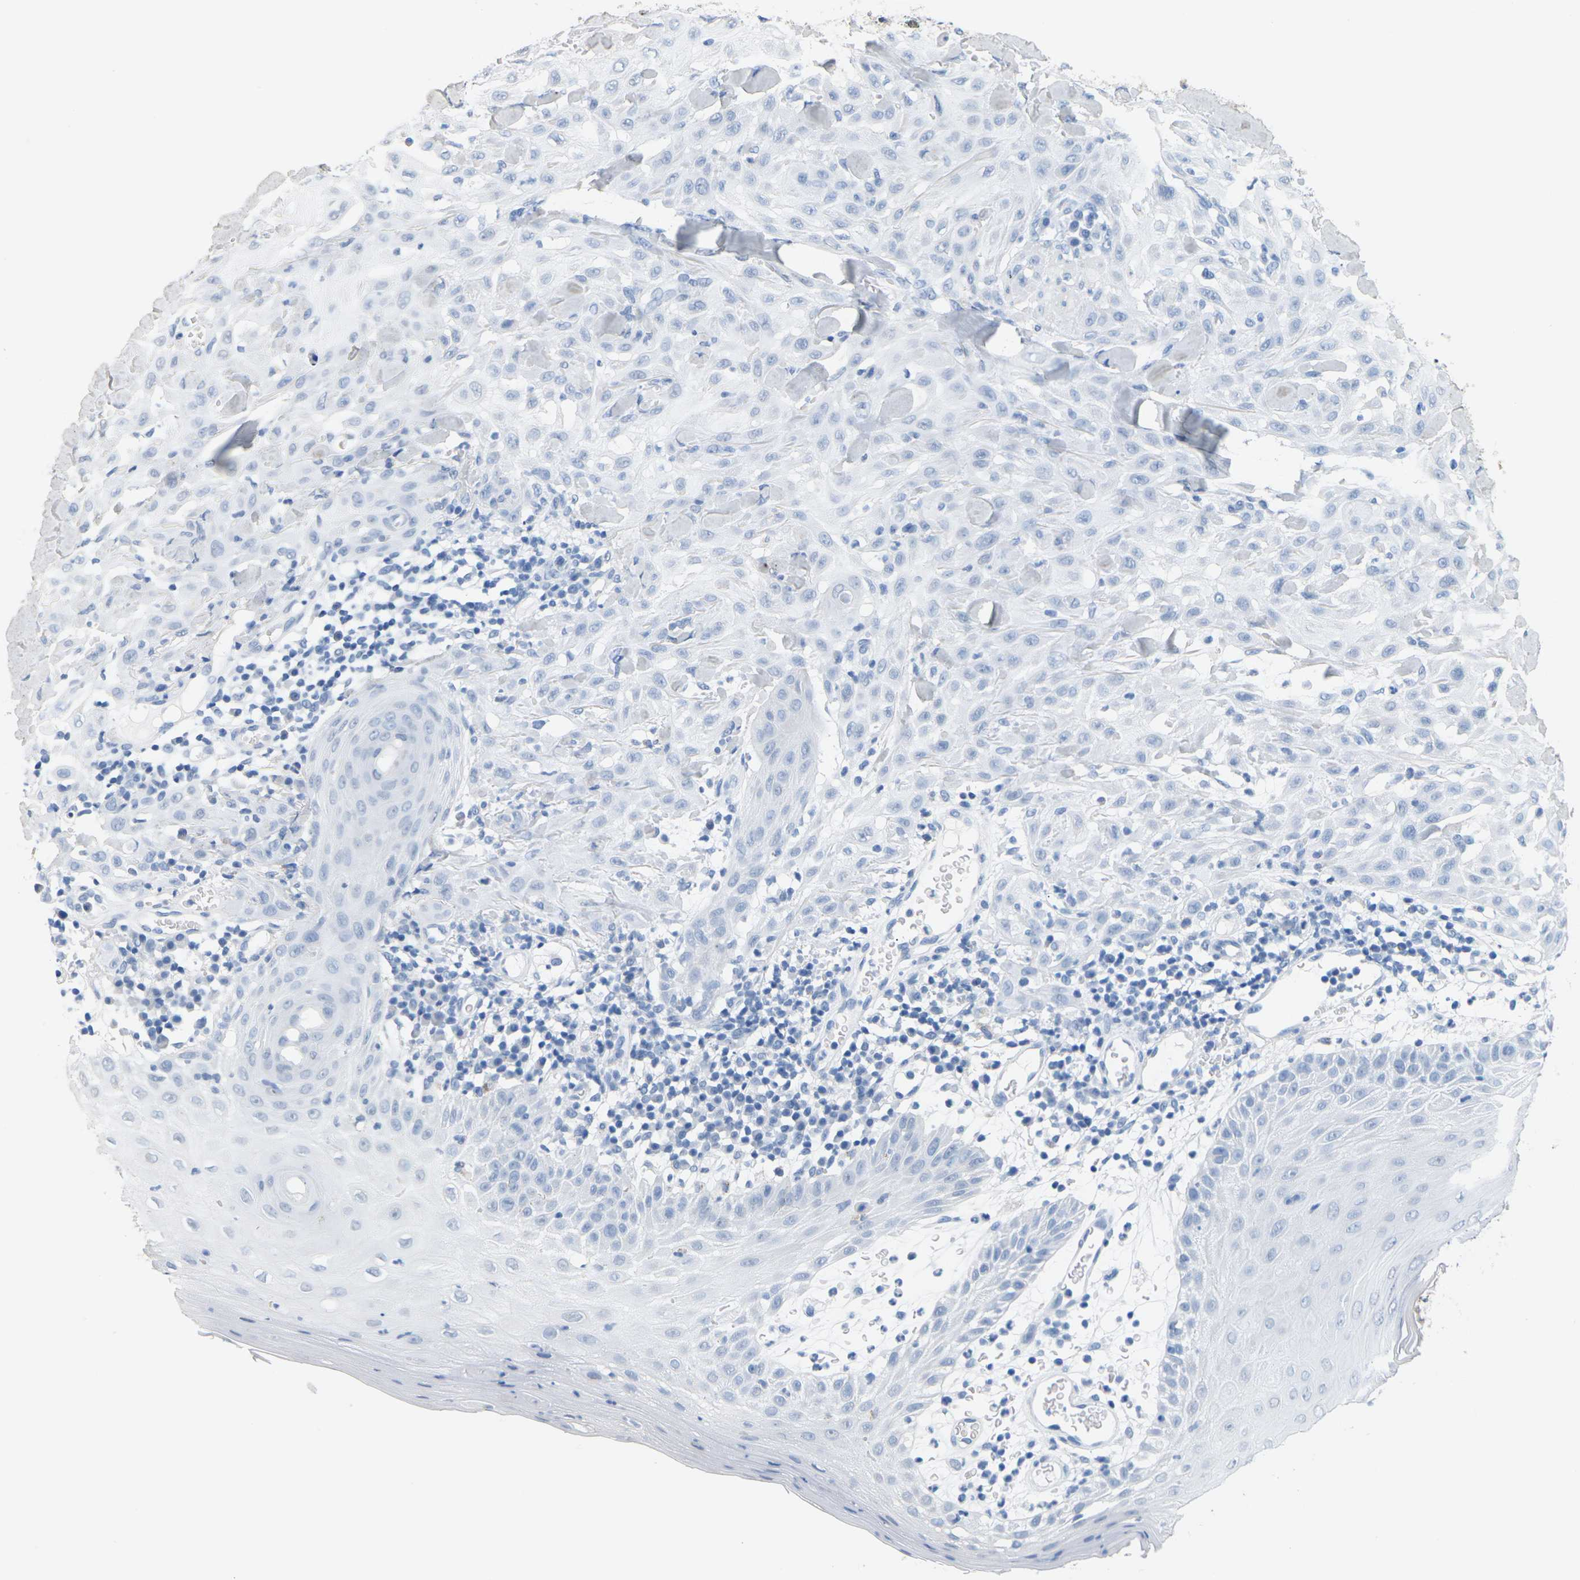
{"staining": {"intensity": "negative", "quantity": "none", "location": "none"}, "tissue": "skin cancer", "cell_type": "Tumor cells", "image_type": "cancer", "snomed": [{"axis": "morphology", "description": "Squamous cell carcinoma, NOS"}, {"axis": "topography", "description": "Skin"}], "caption": "Immunohistochemical staining of human skin cancer (squamous cell carcinoma) demonstrates no significant expression in tumor cells.", "gene": "CTAG1A", "patient": {"sex": "male", "age": 24}}